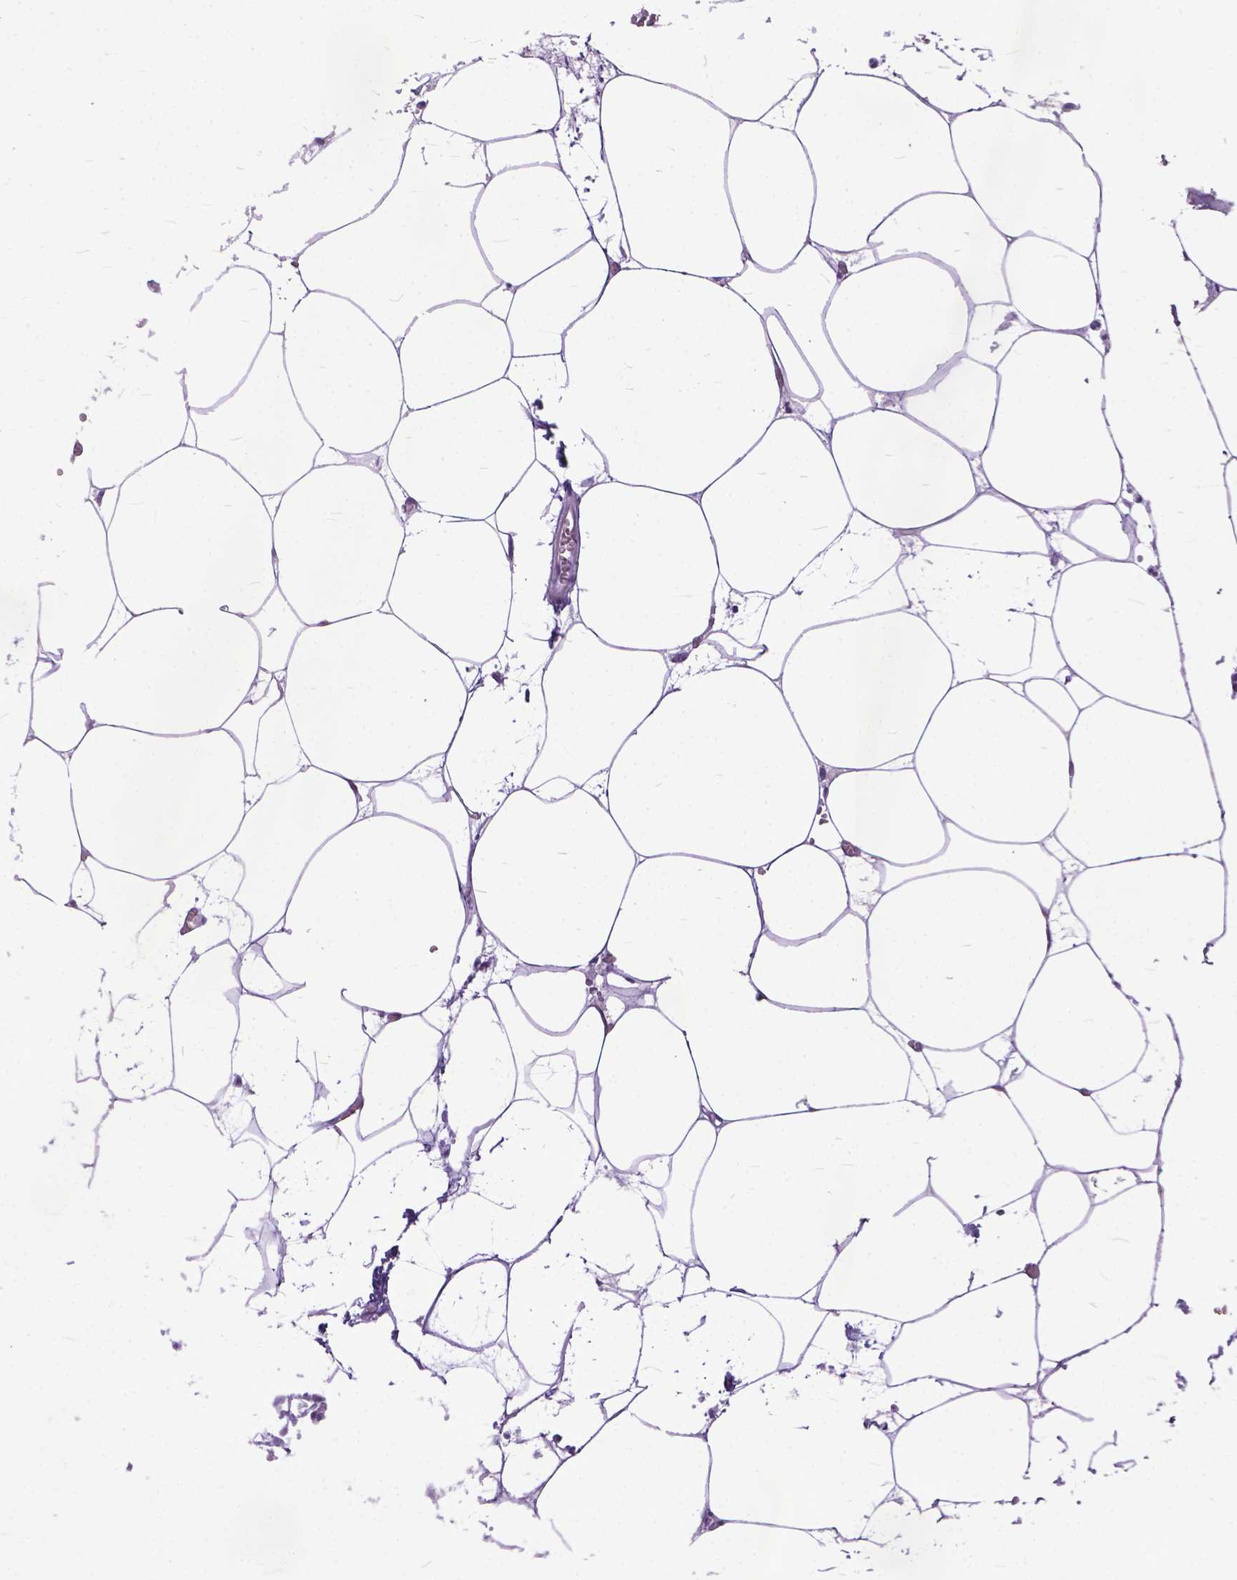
{"staining": {"intensity": "negative", "quantity": "none", "location": "none"}, "tissue": "adipose tissue", "cell_type": "Adipocytes", "image_type": "normal", "snomed": [{"axis": "morphology", "description": "Normal tissue, NOS"}, {"axis": "topography", "description": "Adipose tissue"}, {"axis": "topography", "description": "Pancreas"}, {"axis": "topography", "description": "Peripheral nerve tissue"}], "caption": "Immunohistochemistry image of benign human adipose tissue stained for a protein (brown), which shows no positivity in adipocytes. (DAB immunohistochemistry (IHC) visualized using brightfield microscopy, high magnification).", "gene": "MARCHF10", "patient": {"sex": "female", "age": 58}}